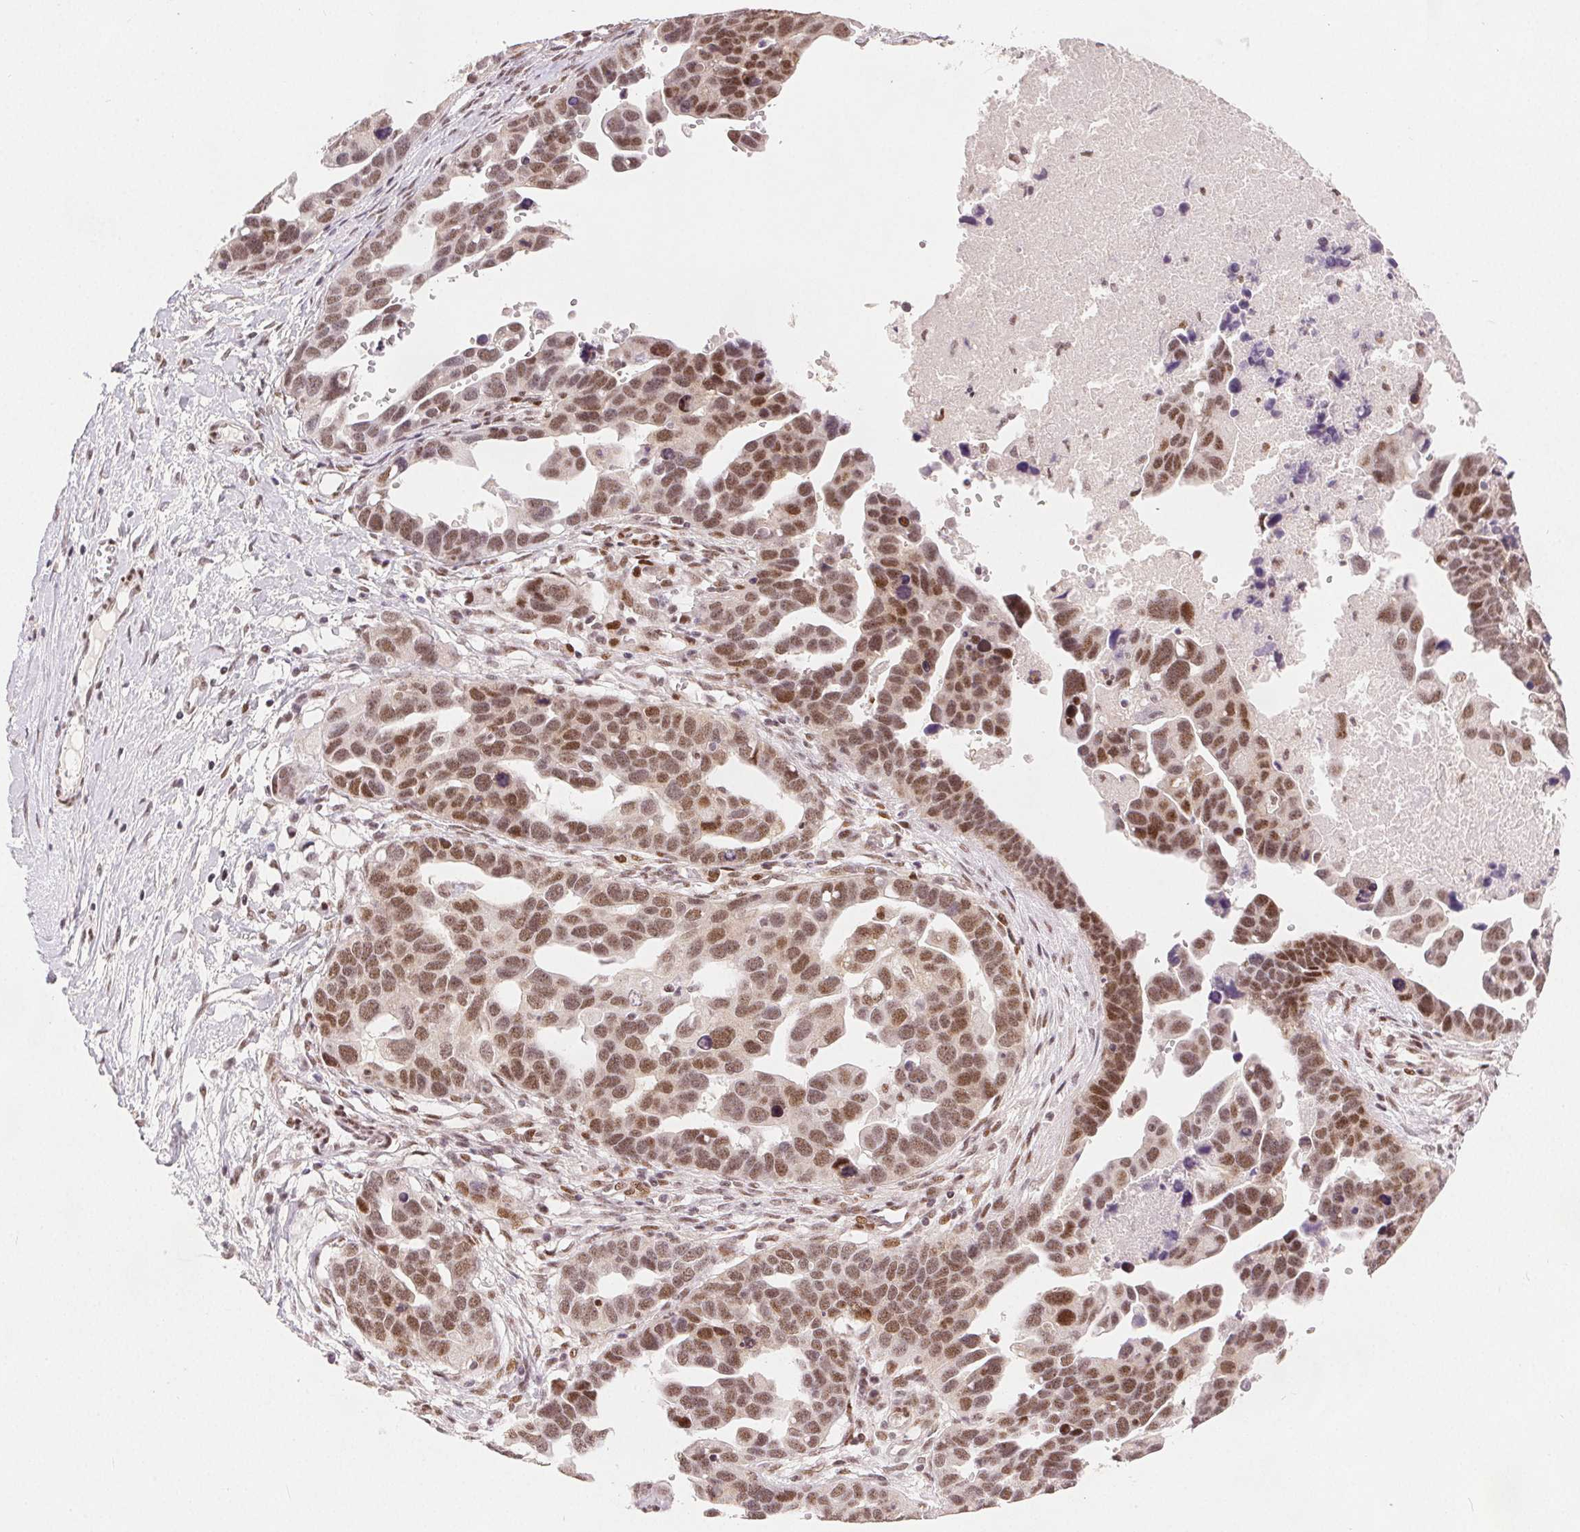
{"staining": {"intensity": "moderate", "quantity": ">75%", "location": "nuclear"}, "tissue": "ovarian cancer", "cell_type": "Tumor cells", "image_type": "cancer", "snomed": [{"axis": "morphology", "description": "Cystadenocarcinoma, serous, NOS"}, {"axis": "topography", "description": "Ovary"}], "caption": "Protein analysis of serous cystadenocarcinoma (ovarian) tissue displays moderate nuclear expression in about >75% of tumor cells.", "gene": "ZNF703", "patient": {"sex": "female", "age": 54}}